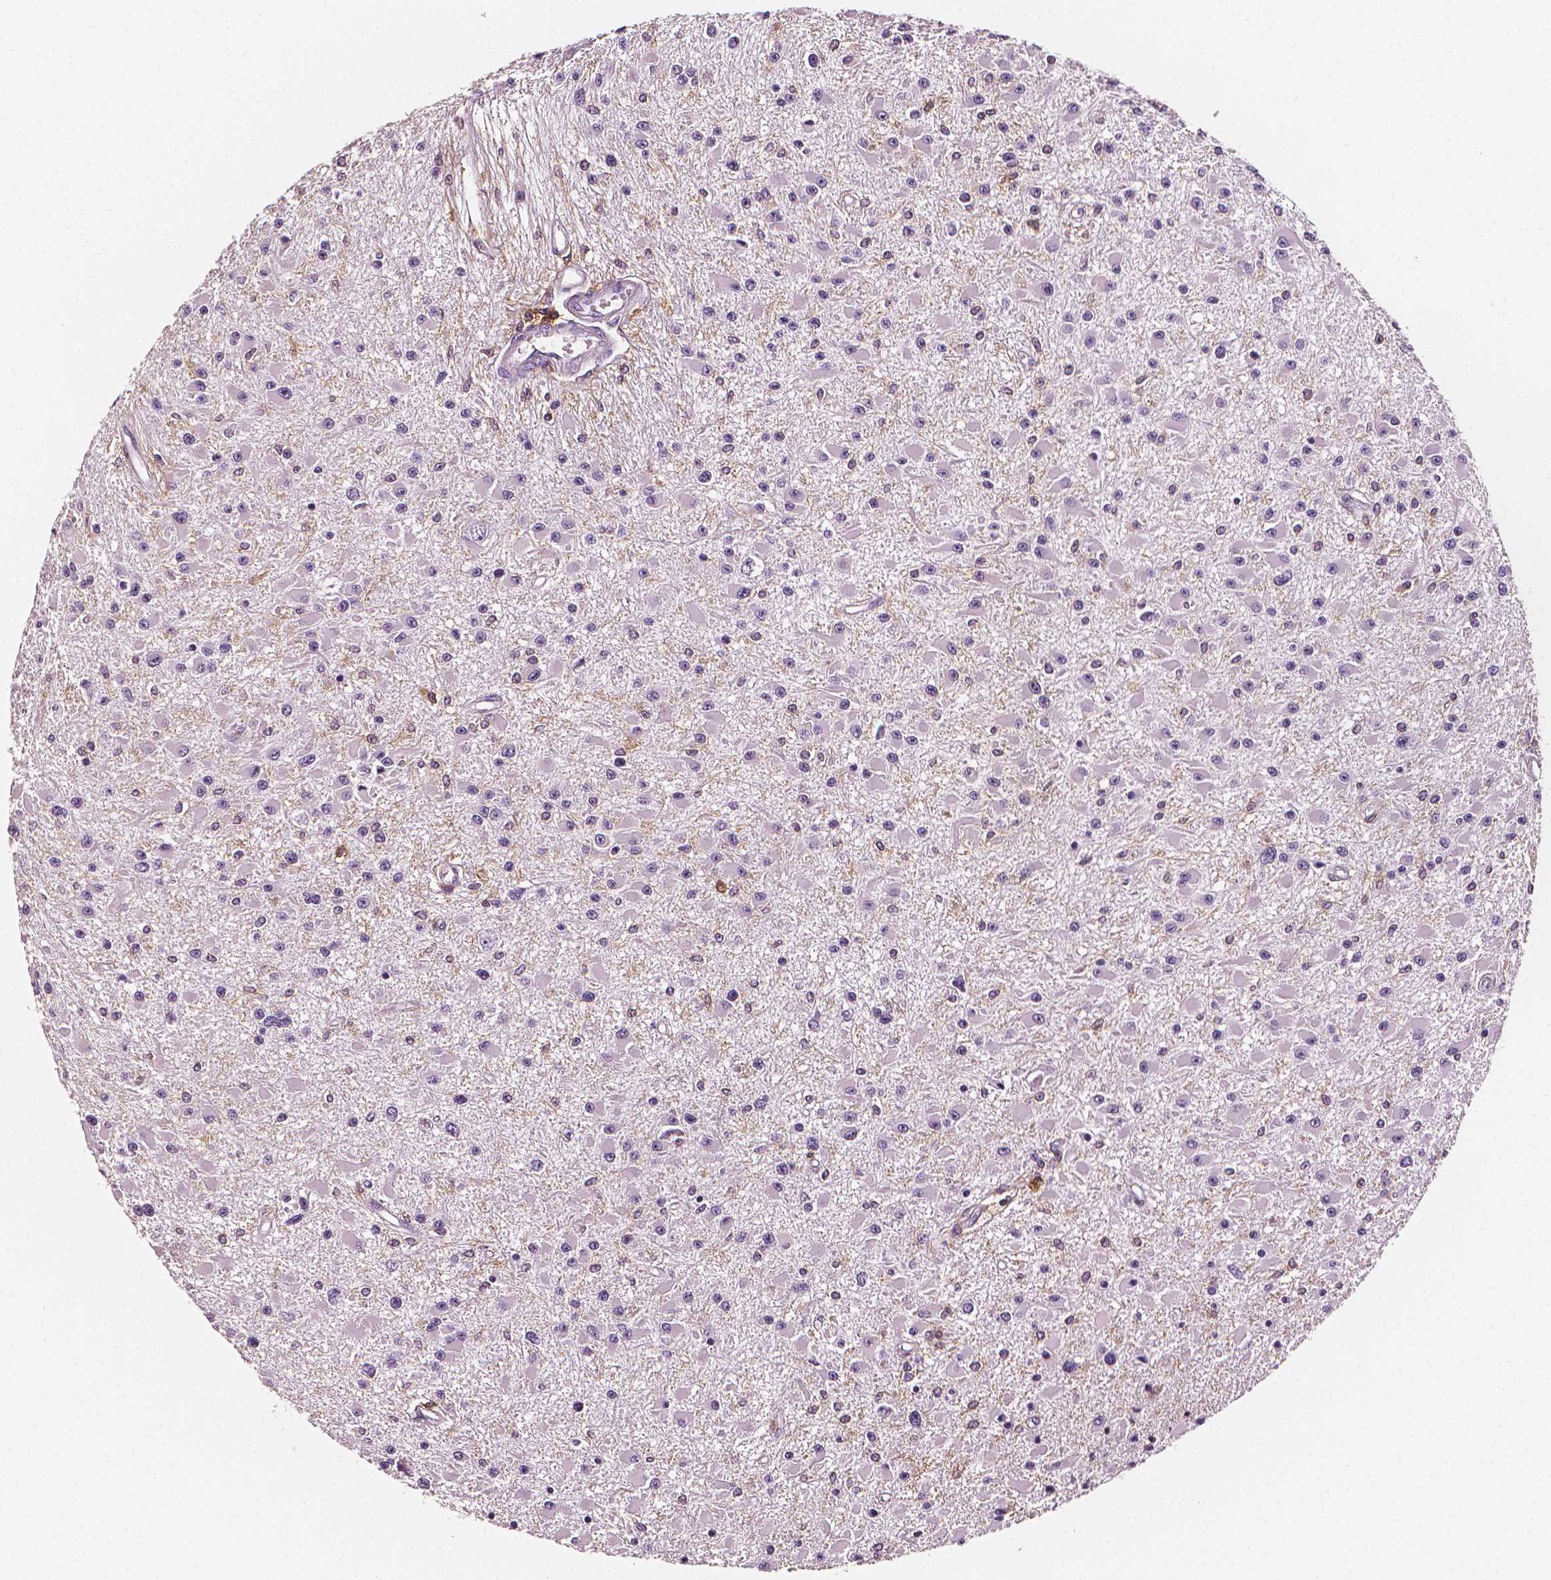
{"staining": {"intensity": "negative", "quantity": "none", "location": "none"}, "tissue": "glioma", "cell_type": "Tumor cells", "image_type": "cancer", "snomed": [{"axis": "morphology", "description": "Glioma, malignant, High grade"}, {"axis": "topography", "description": "Brain"}], "caption": "Immunohistochemical staining of glioma demonstrates no significant positivity in tumor cells.", "gene": "PTPRC", "patient": {"sex": "male", "age": 54}}